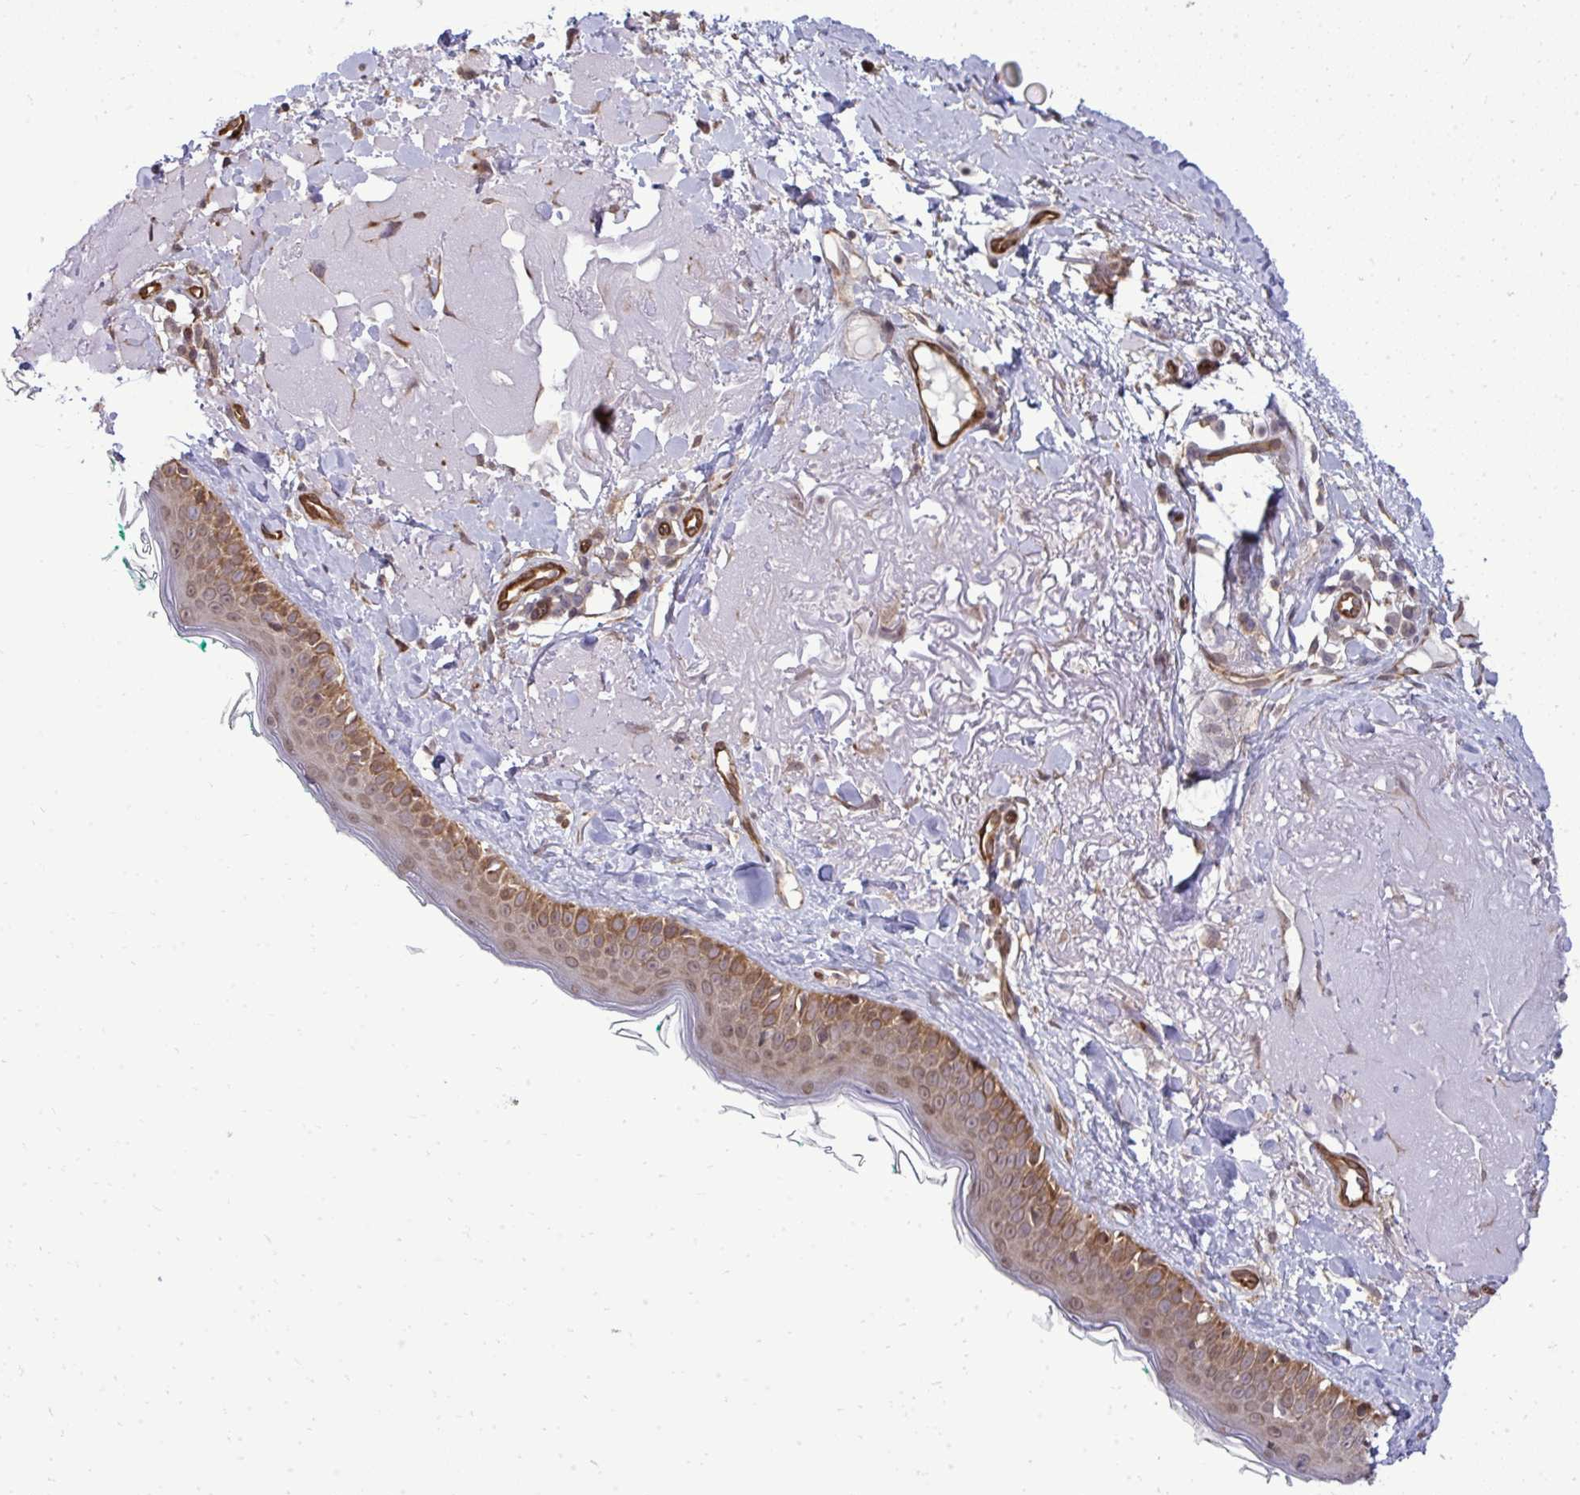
{"staining": {"intensity": "negative", "quantity": "none", "location": "none"}, "tissue": "skin", "cell_type": "Fibroblasts", "image_type": "normal", "snomed": [{"axis": "morphology", "description": "Normal tissue, NOS"}, {"axis": "topography", "description": "Skin"}], "caption": "Skin was stained to show a protein in brown. There is no significant expression in fibroblasts. (DAB (3,3'-diaminobenzidine) immunohistochemistry (IHC) visualized using brightfield microscopy, high magnification).", "gene": "FUT10", "patient": {"sex": "male", "age": 73}}